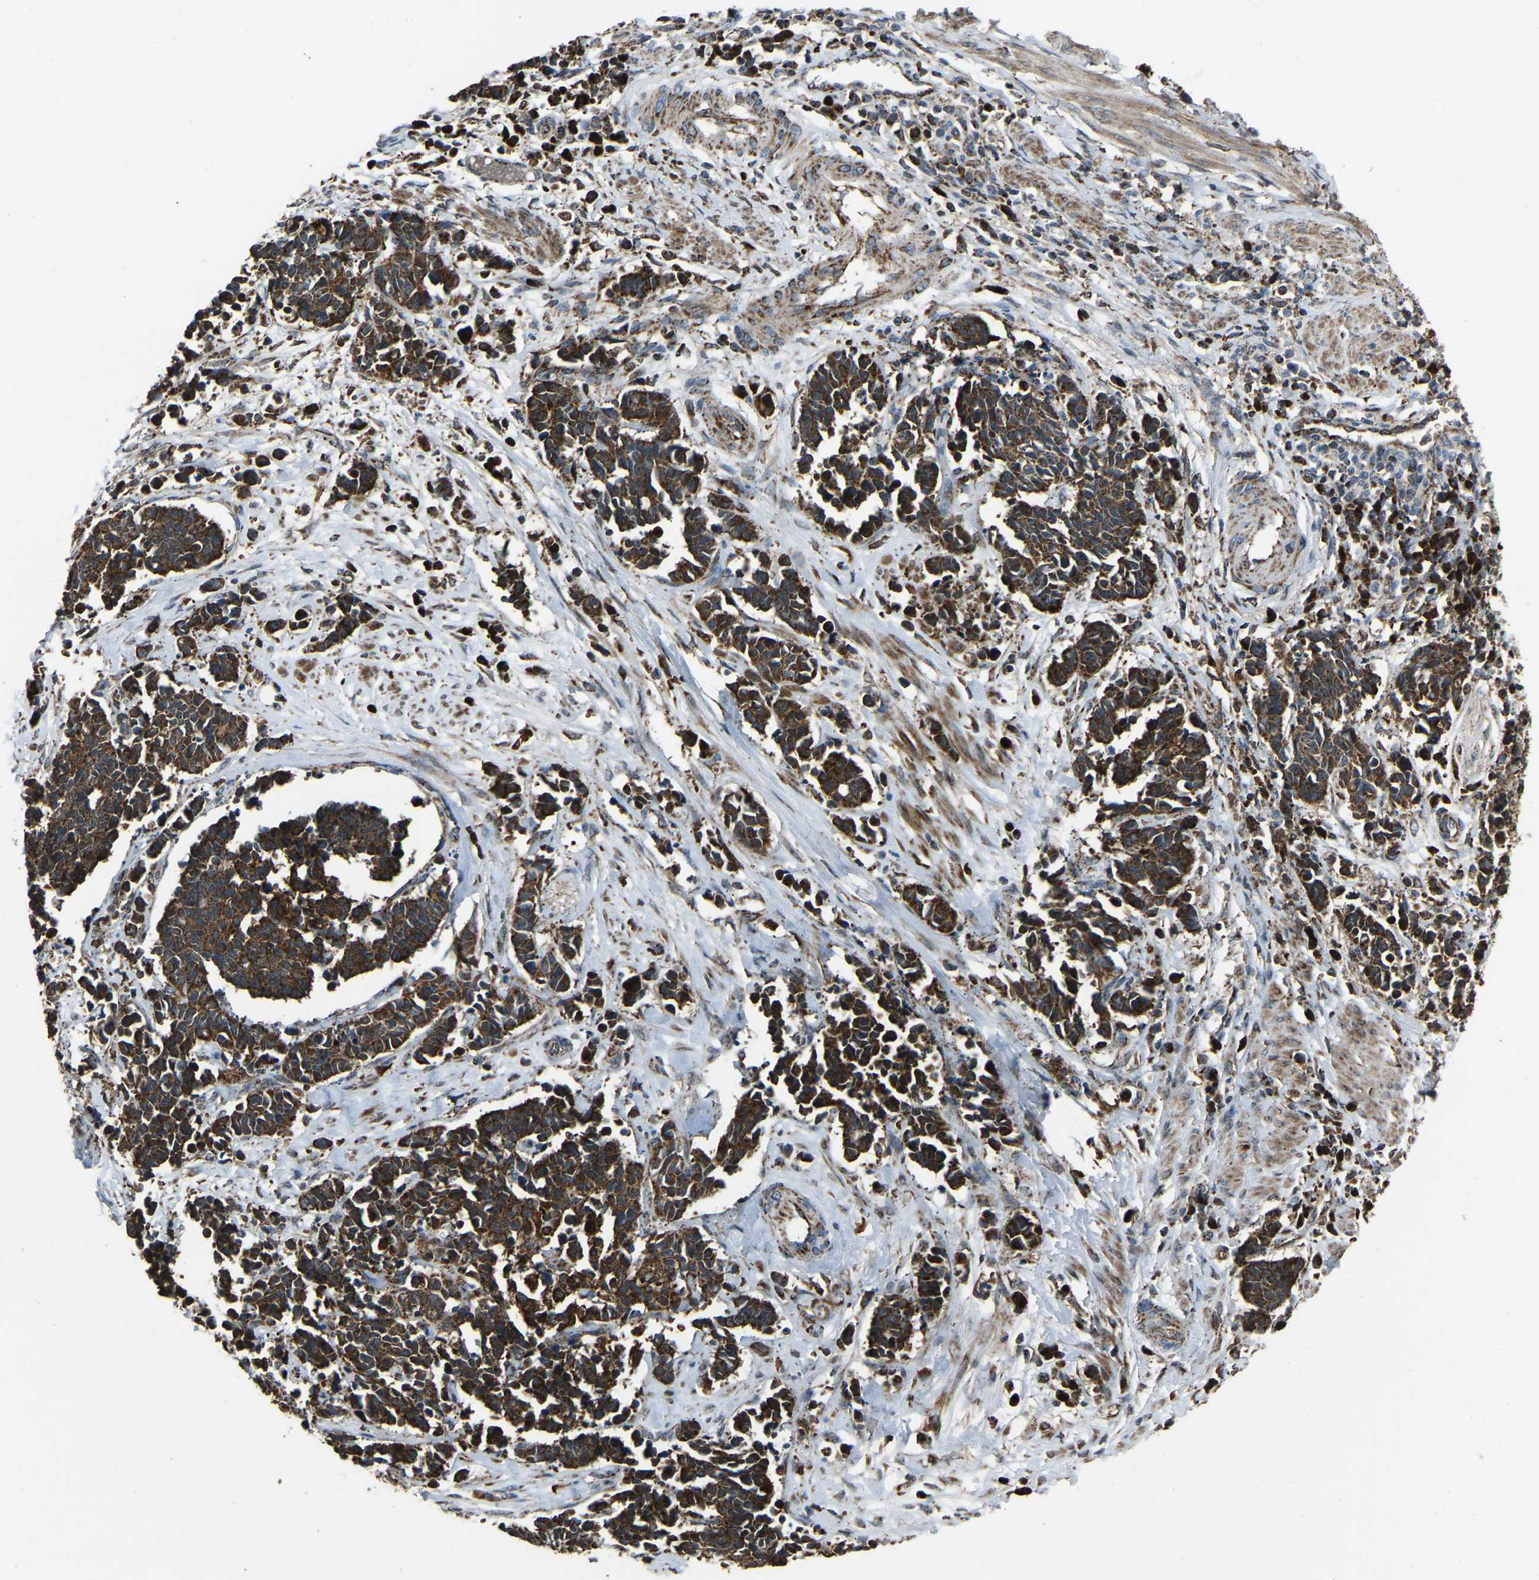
{"staining": {"intensity": "strong", "quantity": ">75%", "location": "cytoplasmic/membranous"}, "tissue": "cervical cancer", "cell_type": "Tumor cells", "image_type": "cancer", "snomed": [{"axis": "morphology", "description": "Squamous cell carcinoma, NOS"}, {"axis": "topography", "description": "Cervix"}], "caption": "Approximately >75% of tumor cells in human cervical cancer (squamous cell carcinoma) reveal strong cytoplasmic/membranous protein expression as visualized by brown immunohistochemical staining.", "gene": "AKR1A1", "patient": {"sex": "female", "age": 35}}